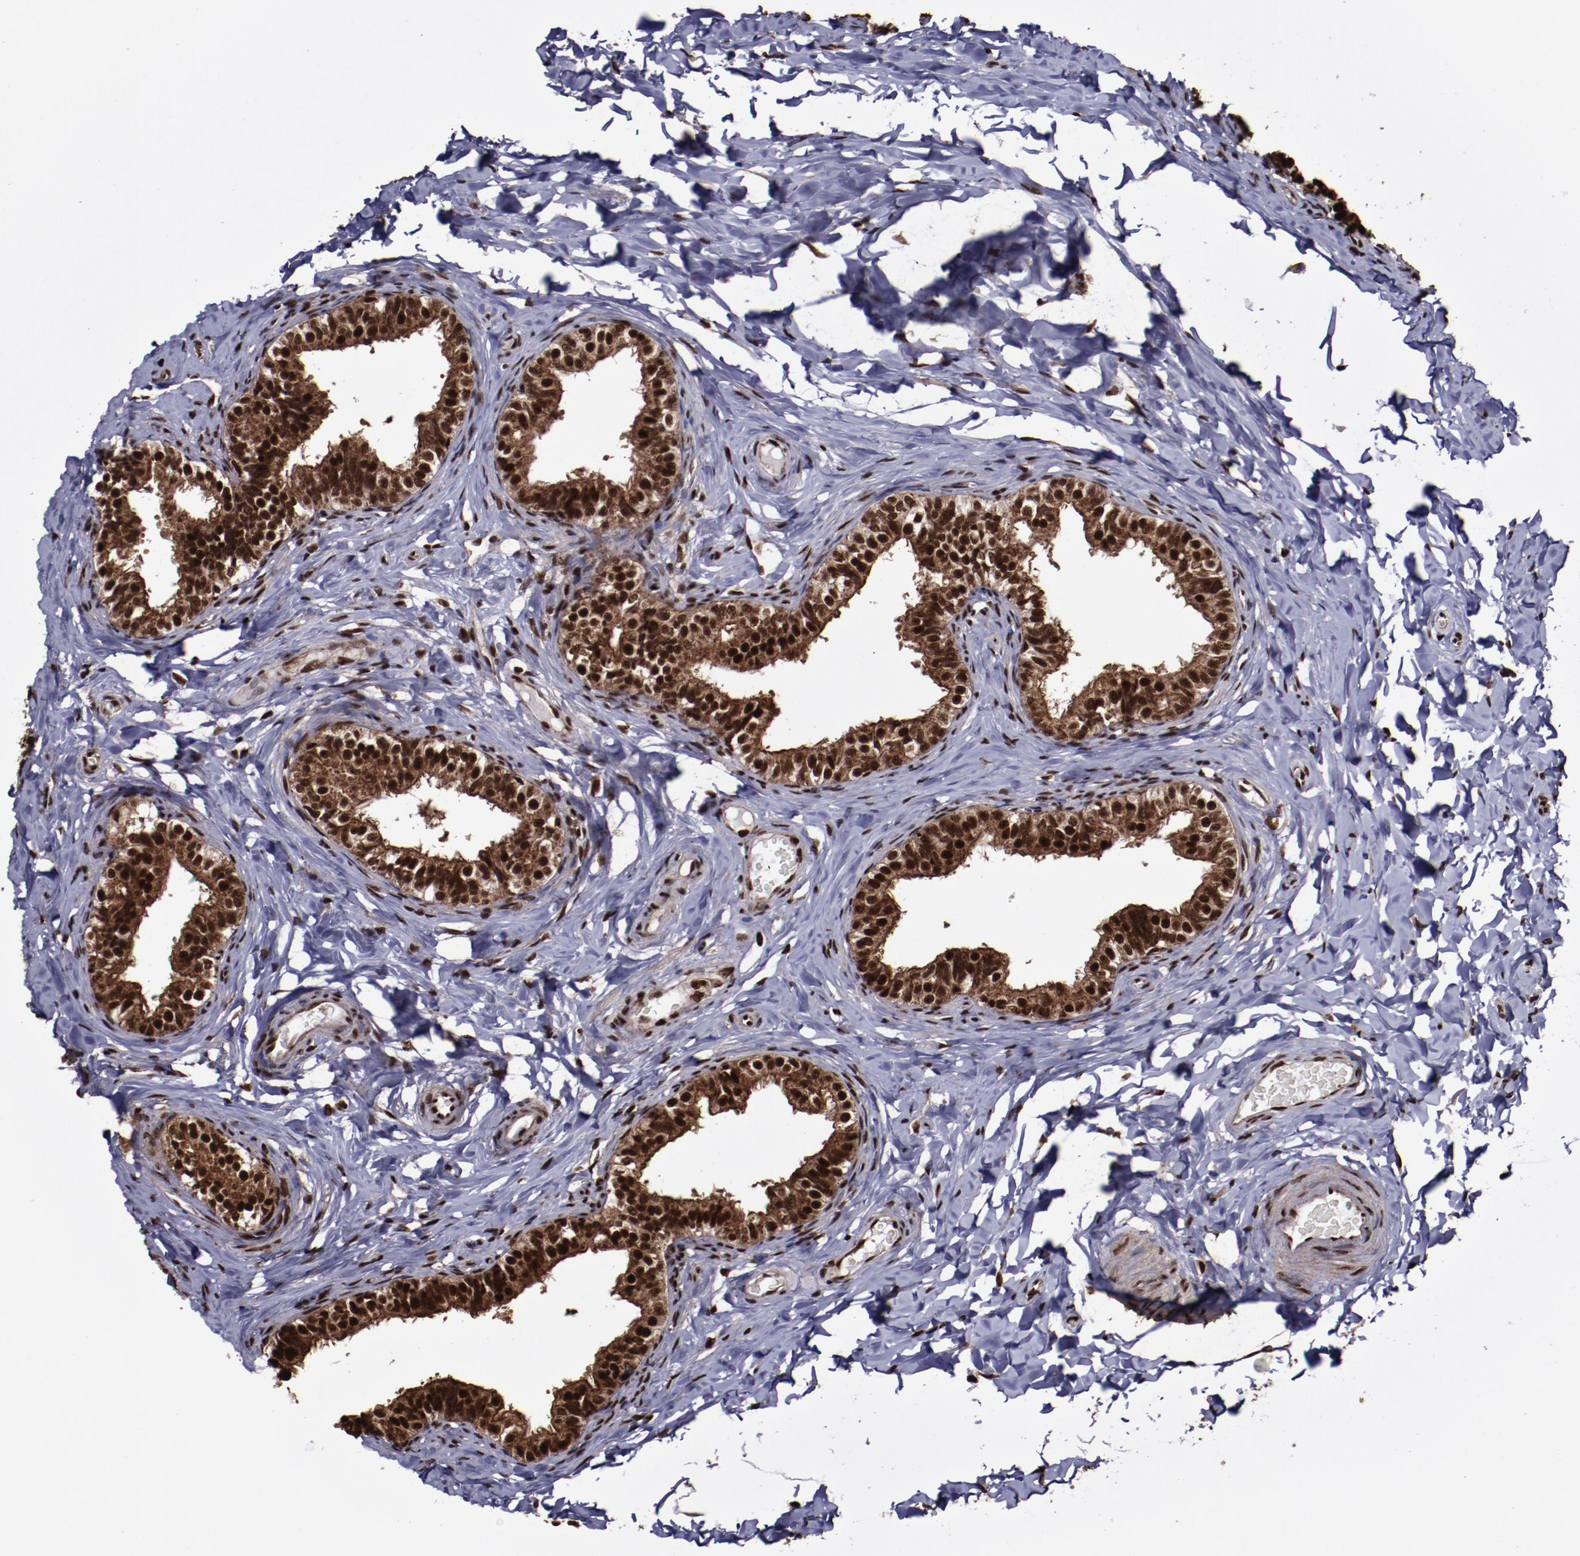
{"staining": {"intensity": "strong", "quantity": ">75%", "location": "cytoplasmic/membranous,nuclear"}, "tissue": "epididymis", "cell_type": "Glandular cells", "image_type": "normal", "snomed": [{"axis": "morphology", "description": "Normal tissue, NOS"}, {"axis": "topography", "description": "Soft tissue"}, {"axis": "topography", "description": "Epididymis"}], "caption": "A brown stain highlights strong cytoplasmic/membranous,nuclear staining of a protein in glandular cells of unremarkable human epididymis.", "gene": "SNW1", "patient": {"sex": "male", "age": 26}}